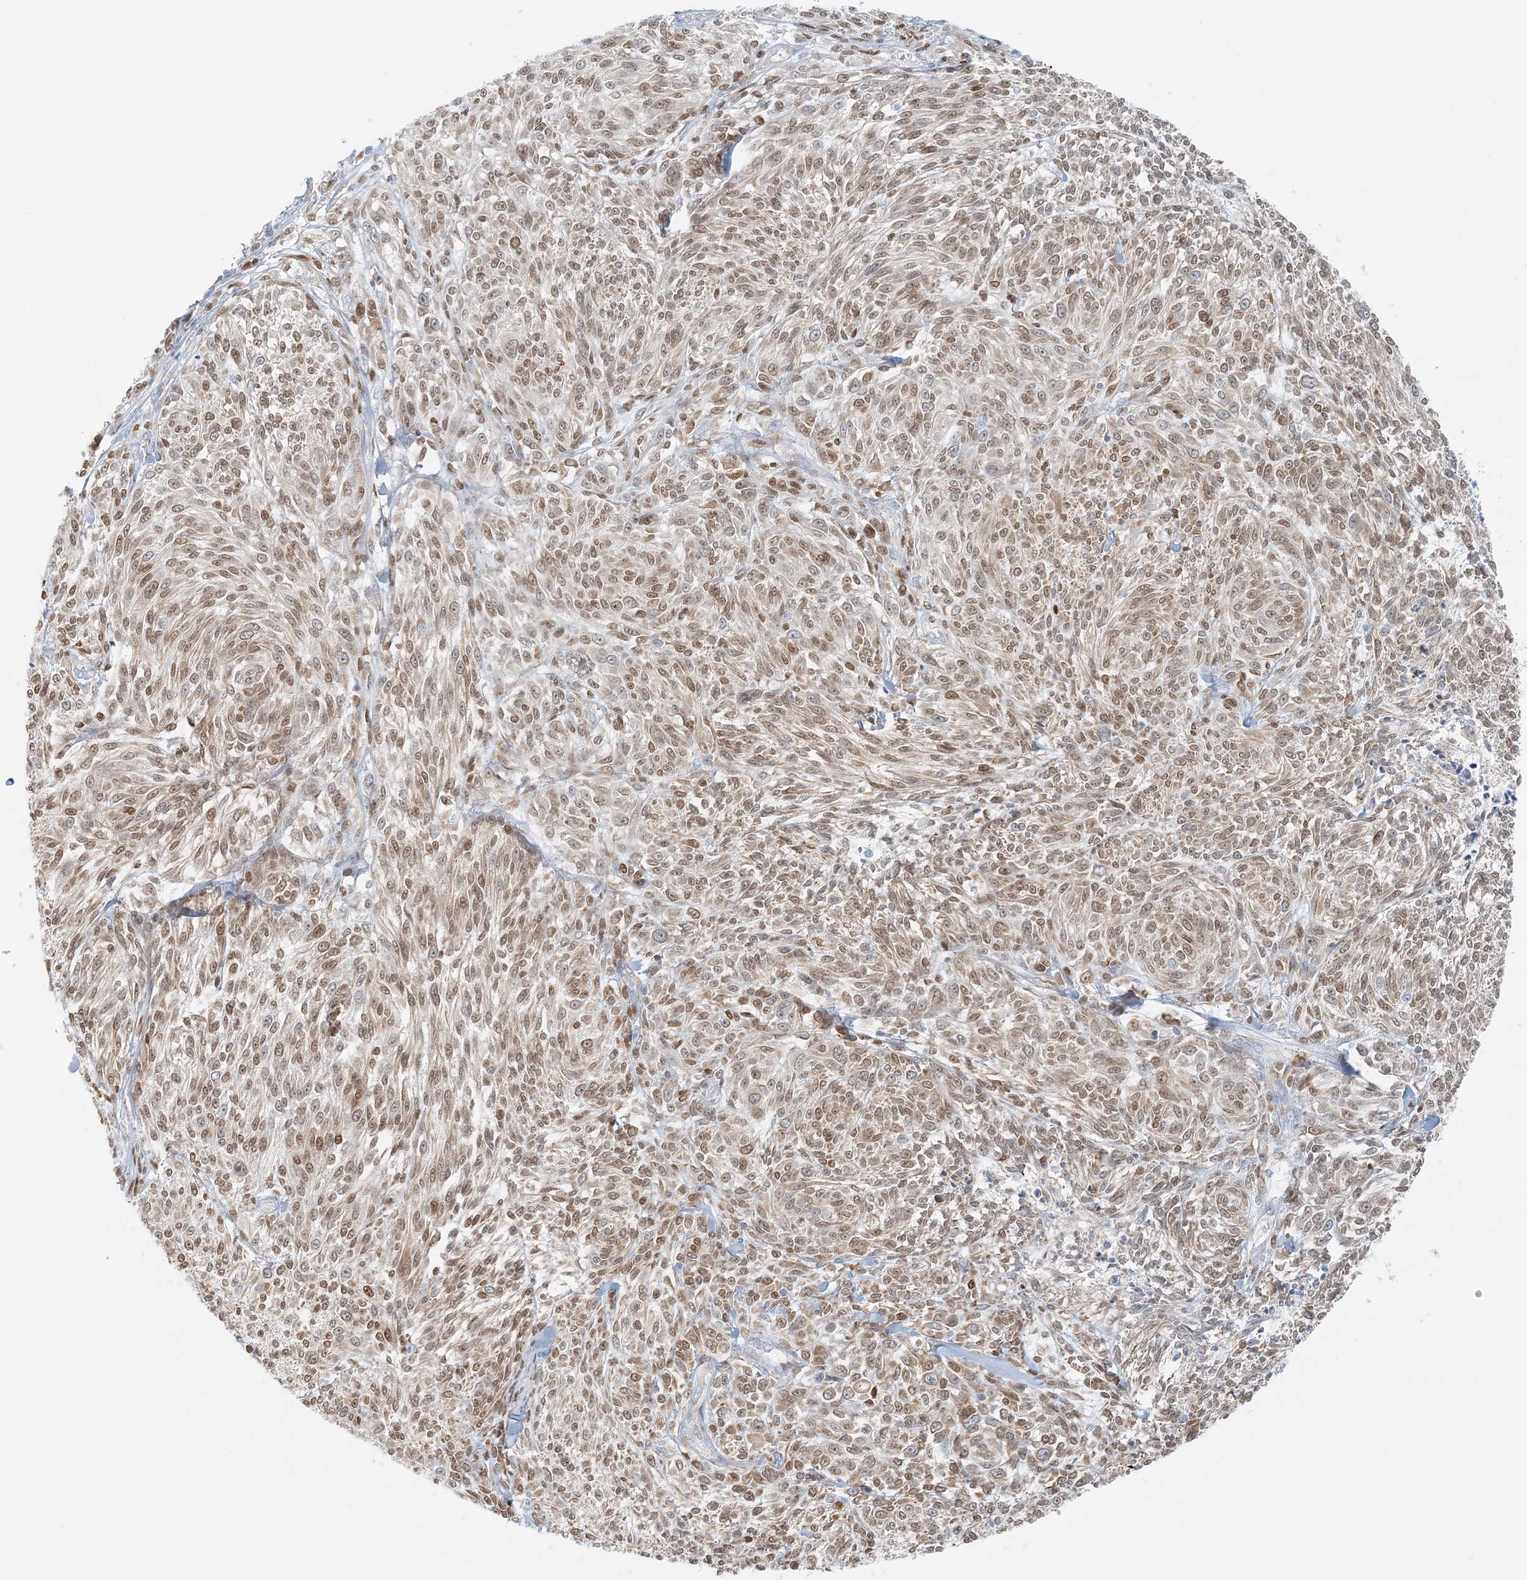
{"staining": {"intensity": "moderate", "quantity": "25%-75%", "location": "nuclear"}, "tissue": "melanoma", "cell_type": "Tumor cells", "image_type": "cancer", "snomed": [{"axis": "morphology", "description": "Malignant melanoma, NOS"}, {"axis": "topography", "description": "Skin of trunk"}], "caption": "Protein analysis of melanoma tissue demonstrates moderate nuclear positivity in about 25%-75% of tumor cells.", "gene": "STK11IP", "patient": {"sex": "male", "age": 71}}